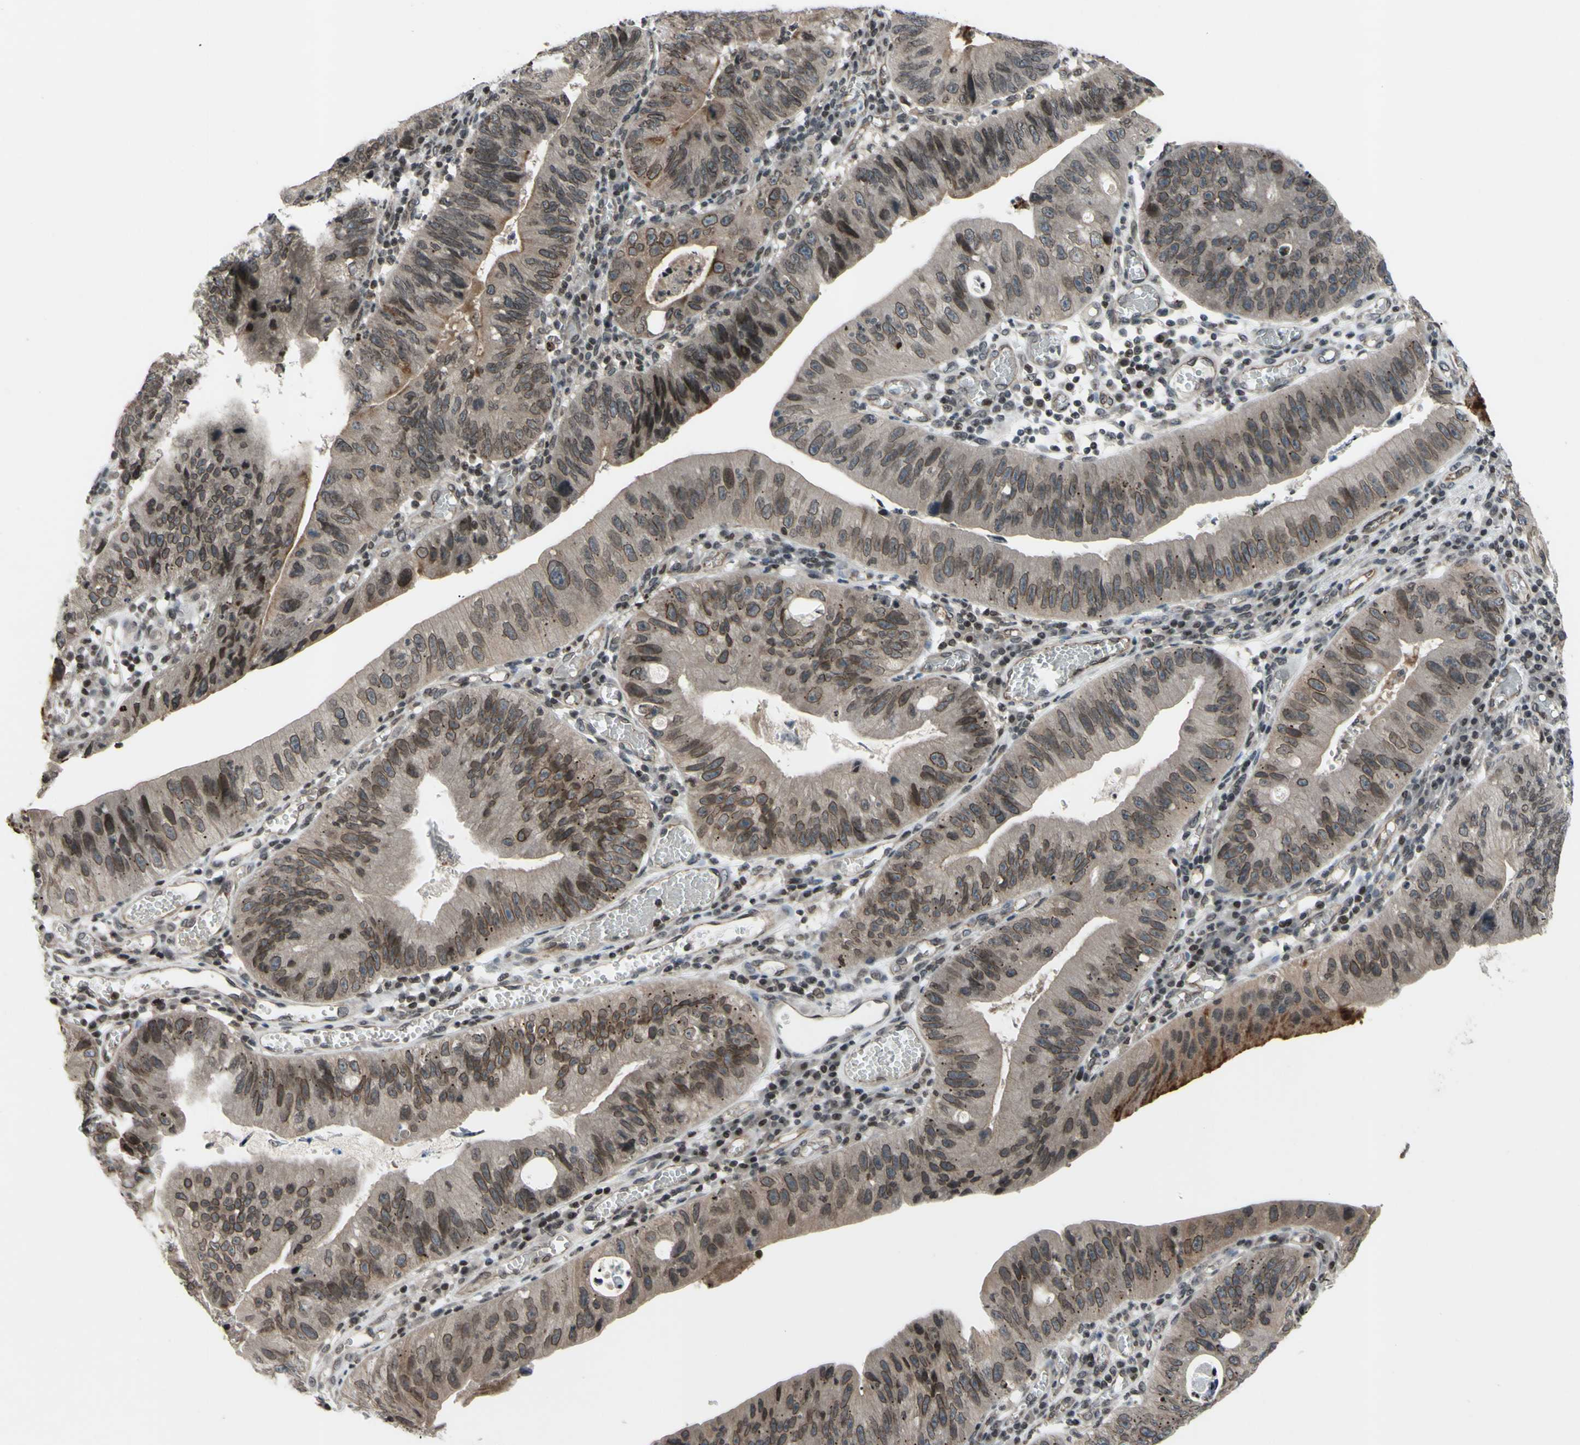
{"staining": {"intensity": "weak", "quantity": "25%-75%", "location": "cytoplasmic/membranous,nuclear"}, "tissue": "stomach cancer", "cell_type": "Tumor cells", "image_type": "cancer", "snomed": [{"axis": "morphology", "description": "Adenocarcinoma, NOS"}, {"axis": "topography", "description": "Stomach"}], "caption": "Tumor cells show low levels of weak cytoplasmic/membranous and nuclear positivity in about 25%-75% of cells in human adenocarcinoma (stomach).", "gene": "XPO1", "patient": {"sex": "male", "age": 59}}